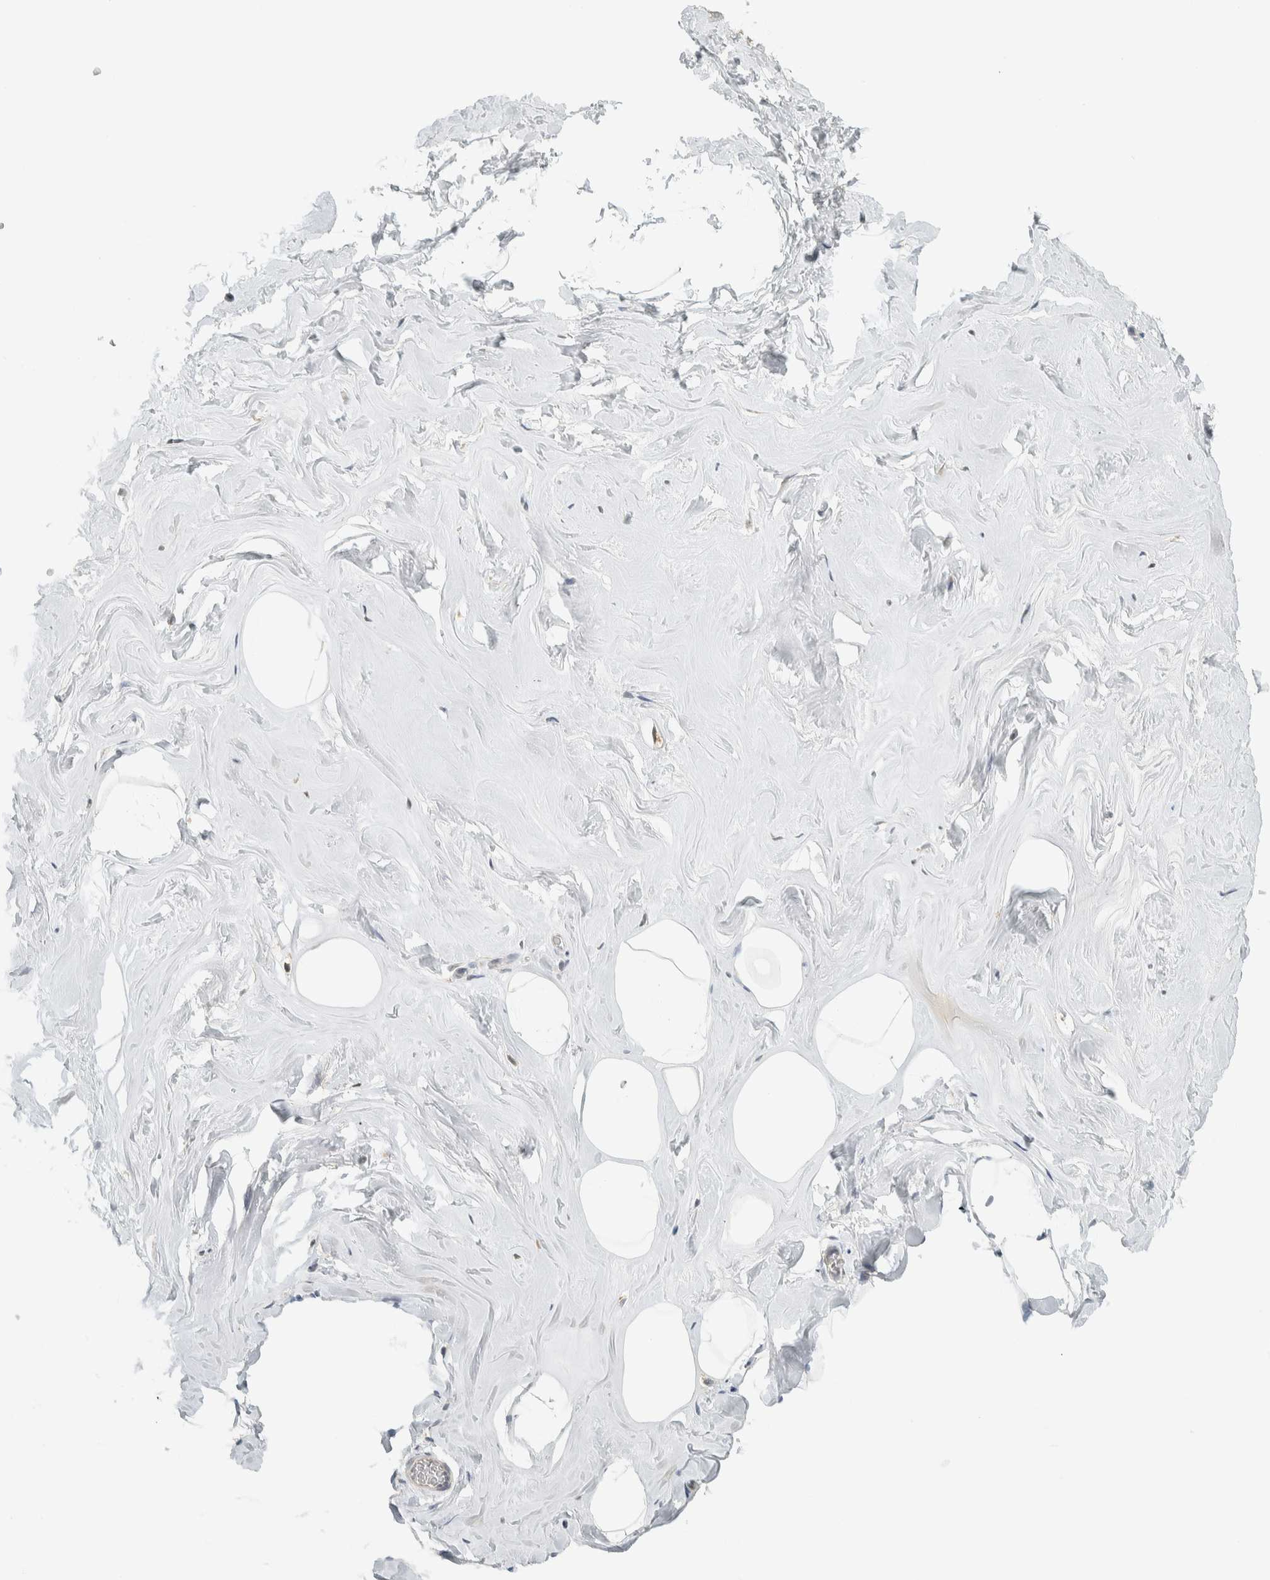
{"staining": {"intensity": "moderate", "quantity": "25%-75%", "location": "cytoplasmic/membranous,nuclear"}, "tissue": "adipose tissue", "cell_type": "Adipocytes", "image_type": "normal", "snomed": [{"axis": "morphology", "description": "Normal tissue, NOS"}, {"axis": "morphology", "description": "Fibrosis, NOS"}, {"axis": "topography", "description": "Breast"}, {"axis": "topography", "description": "Adipose tissue"}], "caption": "DAB immunohistochemical staining of benign human adipose tissue exhibits moderate cytoplasmic/membranous,nuclear protein expression in approximately 25%-75% of adipocytes.", "gene": "TFE3", "patient": {"sex": "female", "age": 39}}